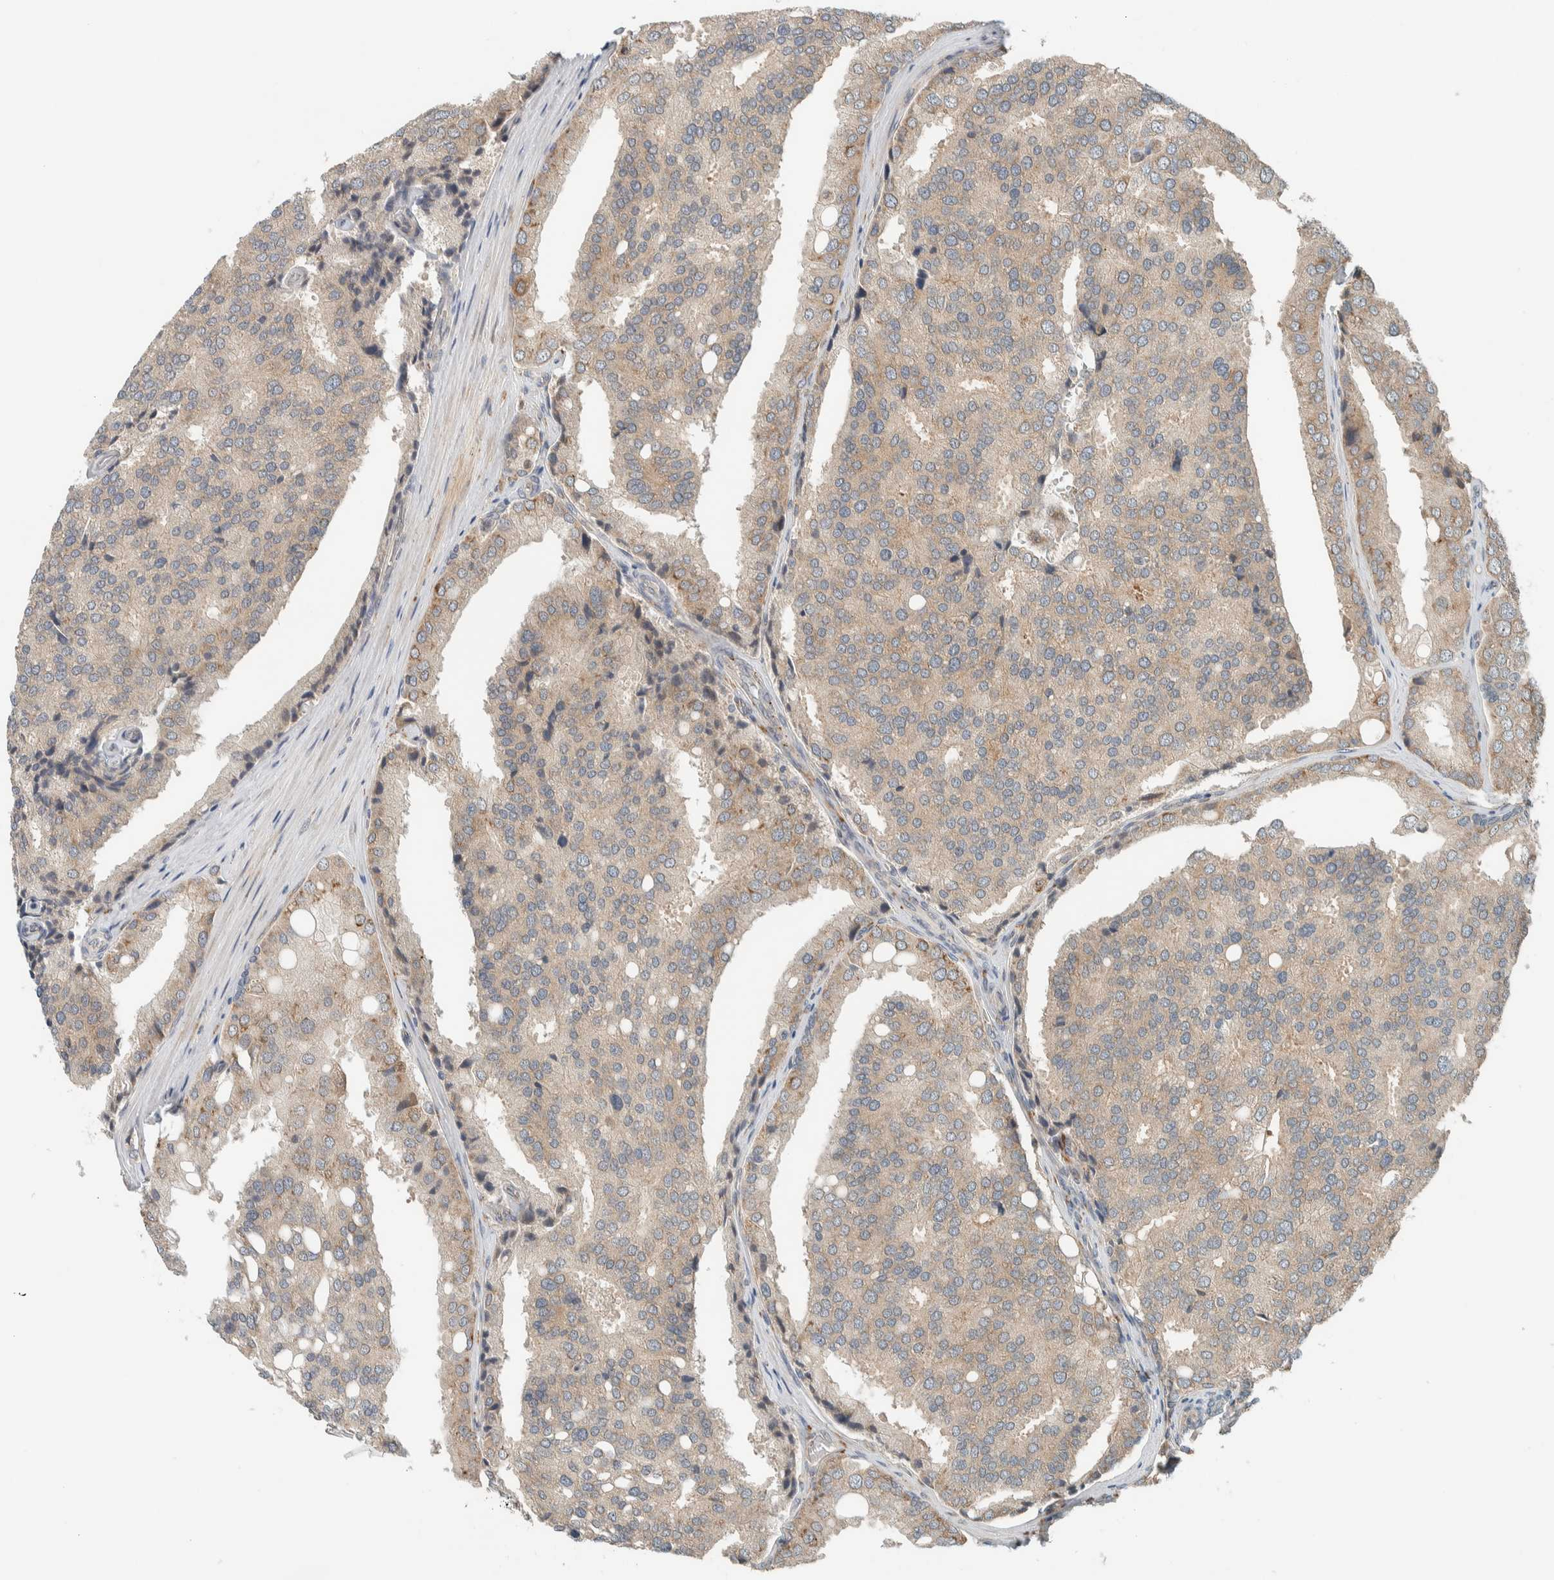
{"staining": {"intensity": "weak", "quantity": ">75%", "location": "cytoplasmic/membranous"}, "tissue": "prostate cancer", "cell_type": "Tumor cells", "image_type": "cancer", "snomed": [{"axis": "morphology", "description": "Adenocarcinoma, High grade"}, {"axis": "topography", "description": "Prostate"}], "caption": "About >75% of tumor cells in human prostate high-grade adenocarcinoma reveal weak cytoplasmic/membranous protein staining as visualized by brown immunohistochemical staining.", "gene": "CTBP2", "patient": {"sex": "male", "age": 50}}